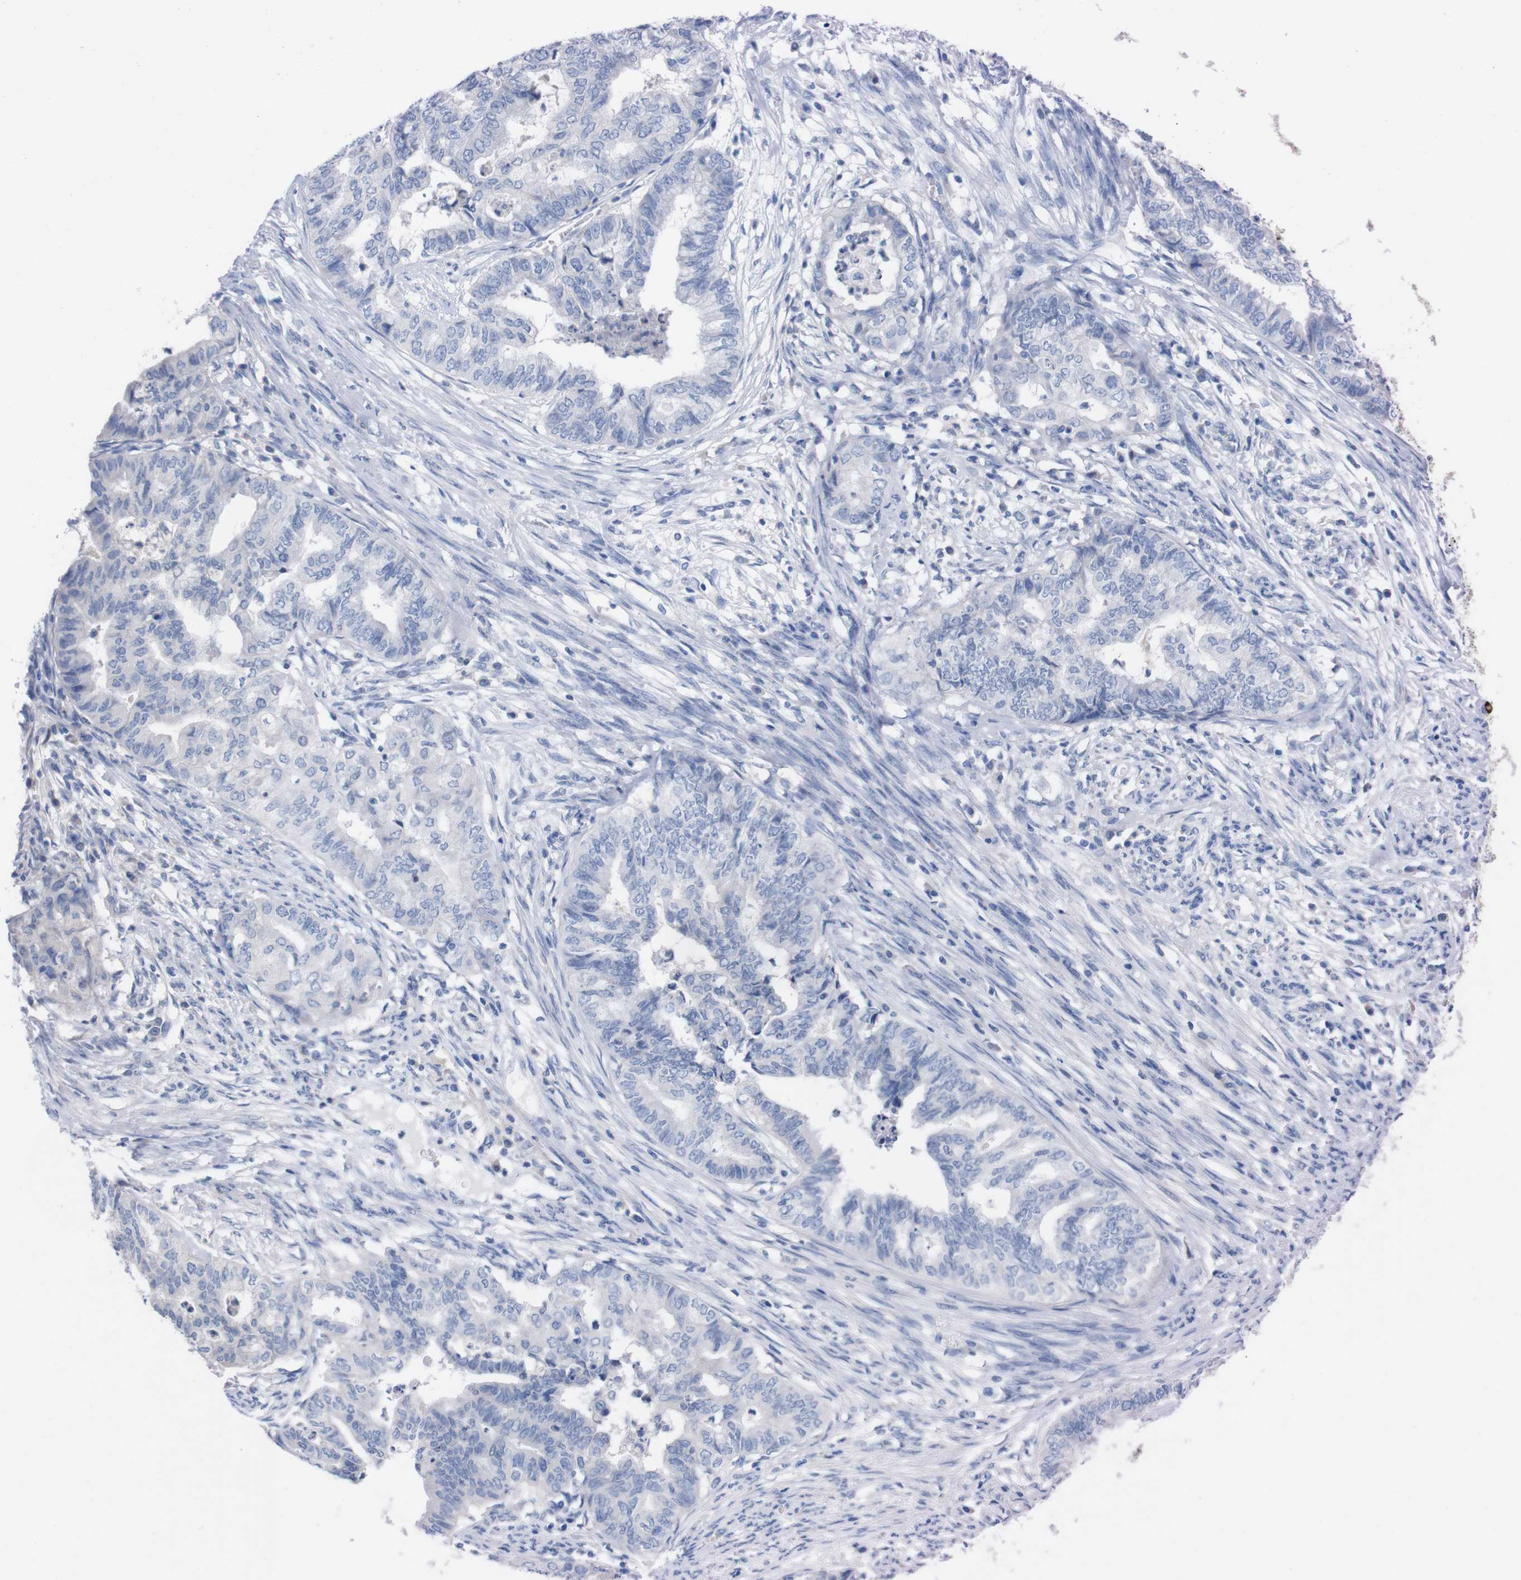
{"staining": {"intensity": "negative", "quantity": "none", "location": "none"}, "tissue": "endometrial cancer", "cell_type": "Tumor cells", "image_type": "cancer", "snomed": [{"axis": "morphology", "description": "Adenocarcinoma, NOS"}, {"axis": "topography", "description": "Endometrium"}], "caption": "Tumor cells show no significant staining in endometrial cancer (adenocarcinoma).", "gene": "TMEM243", "patient": {"sex": "female", "age": 79}}